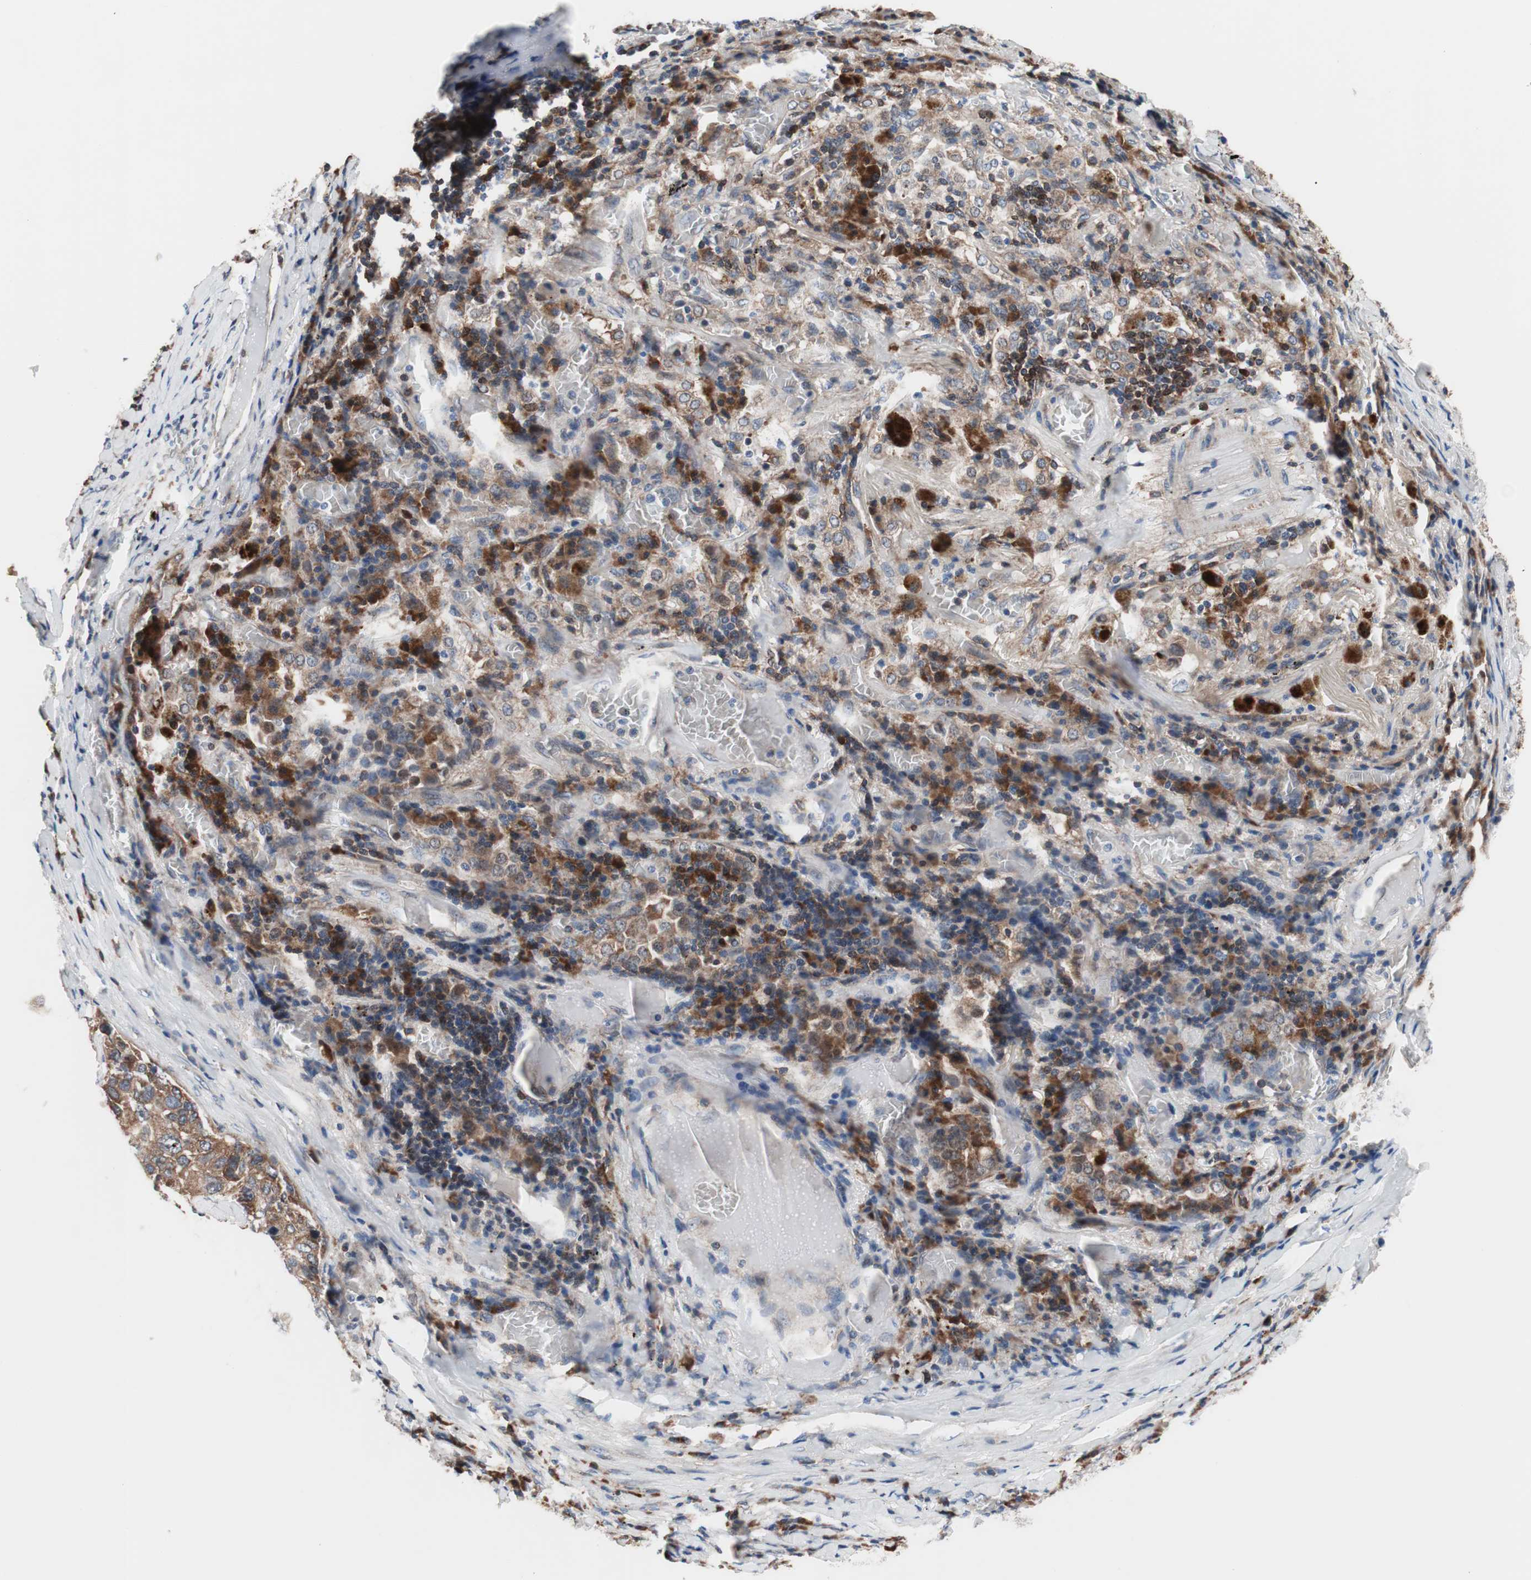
{"staining": {"intensity": "moderate", "quantity": "25%-75%", "location": "cytoplasmic/membranous"}, "tissue": "lung cancer", "cell_type": "Tumor cells", "image_type": "cancer", "snomed": [{"axis": "morphology", "description": "Squamous cell carcinoma, NOS"}, {"axis": "topography", "description": "Lung"}], "caption": "Immunohistochemistry (IHC) micrograph of neoplastic tissue: human lung cancer stained using IHC demonstrates medium levels of moderate protein expression localized specifically in the cytoplasmic/membranous of tumor cells, appearing as a cytoplasmic/membranous brown color.", "gene": "PRDX2", "patient": {"sex": "male", "age": 57}}